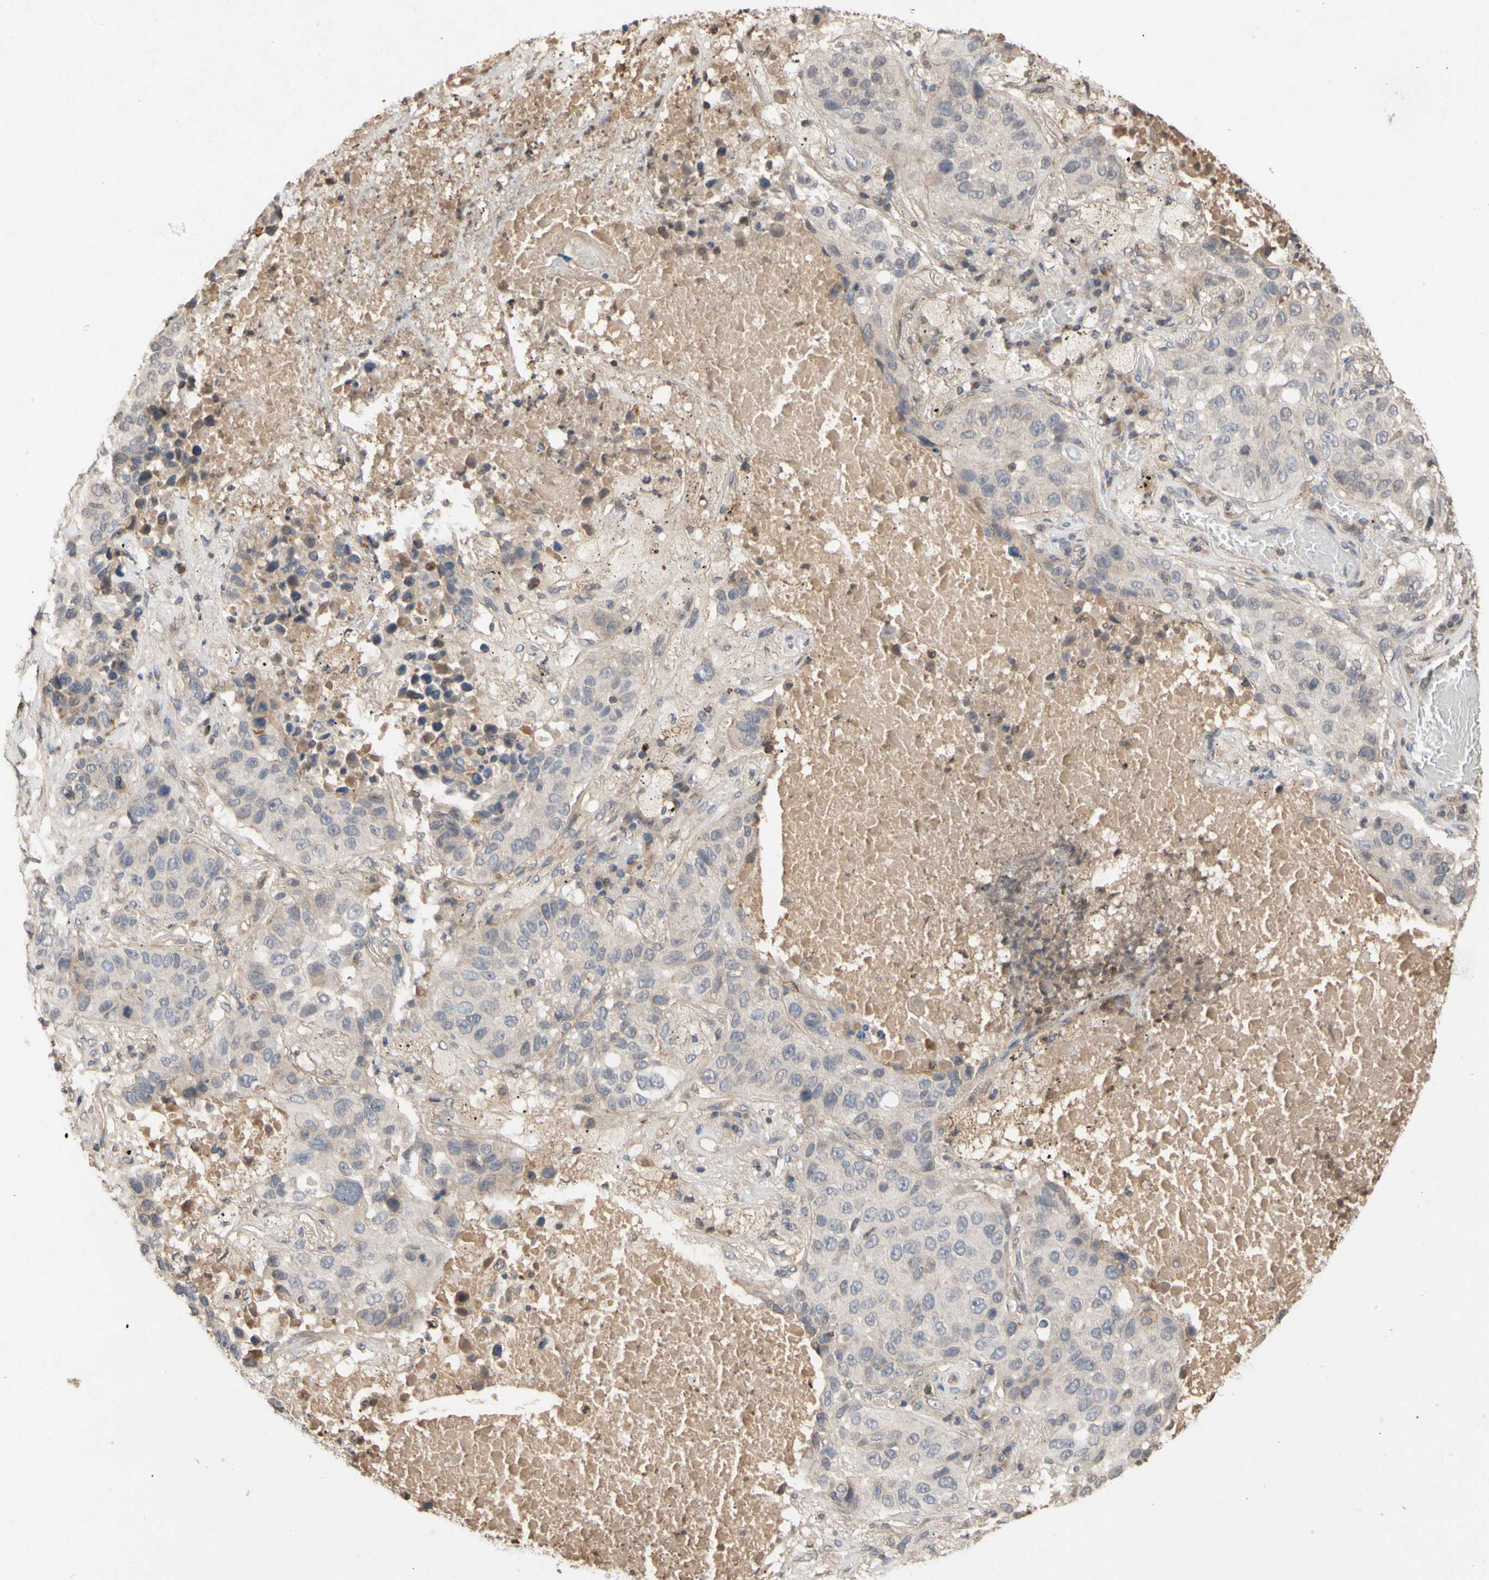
{"staining": {"intensity": "weak", "quantity": "25%-75%", "location": "cytoplasmic/membranous"}, "tissue": "lung cancer", "cell_type": "Tumor cells", "image_type": "cancer", "snomed": [{"axis": "morphology", "description": "Squamous cell carcinoma, NOS"}, {"axis": "topography", "description": "Lung"}], "caption": "There is low levels of weak cytoplasmic/membranous expression in tumor cells of lung cancer, as demonstrated by immunohistochemical staining (brown color).", "gene": "NECTIN3", "patient": {"sex": "male", "age": 57}}